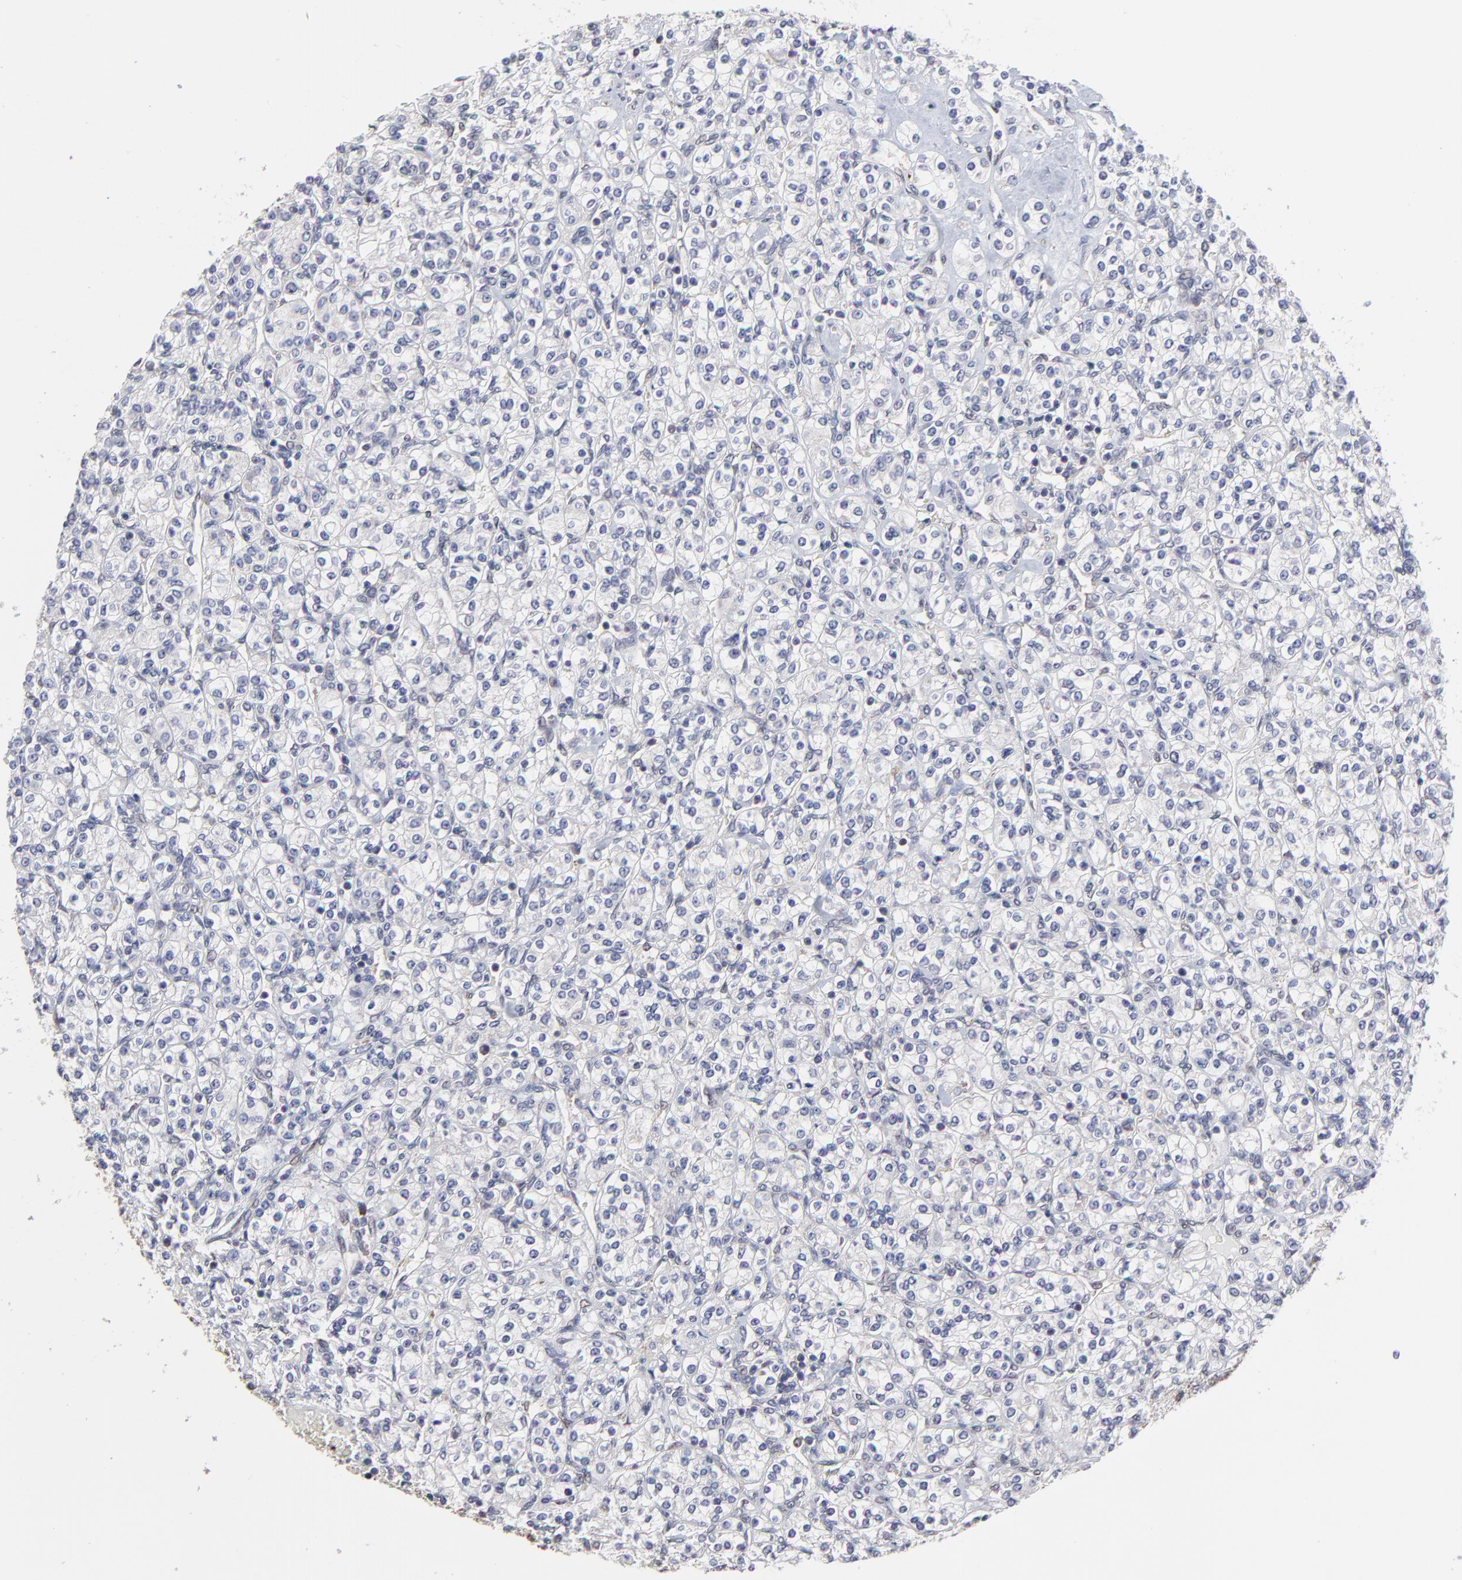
{"staining": {"intensity": "negative", "quantity": "none", "location": "none"}, "tissue": "renal cancer", "cell_type": "Tumor cells", "image_type": "cancer", "snomed": [{"axis": "morphology", "description": "Adenocarcinoma, NOS"}, {"axis": "topography", "description": "Kidney"}], "caption": "IHC image of neoplastic tissue: human renal adenocarcinoma stained with DAB (3,3'-diaminobenzidine) exhibits no significant protein staining in tumor cells. (Brightfield microscopy of DAB (3,3'-diaminobenzidine) immunohistochemistry (IHC) at high magnification).", "gene": "CCT2", "patient": {"sex": "male", "age": 77}}